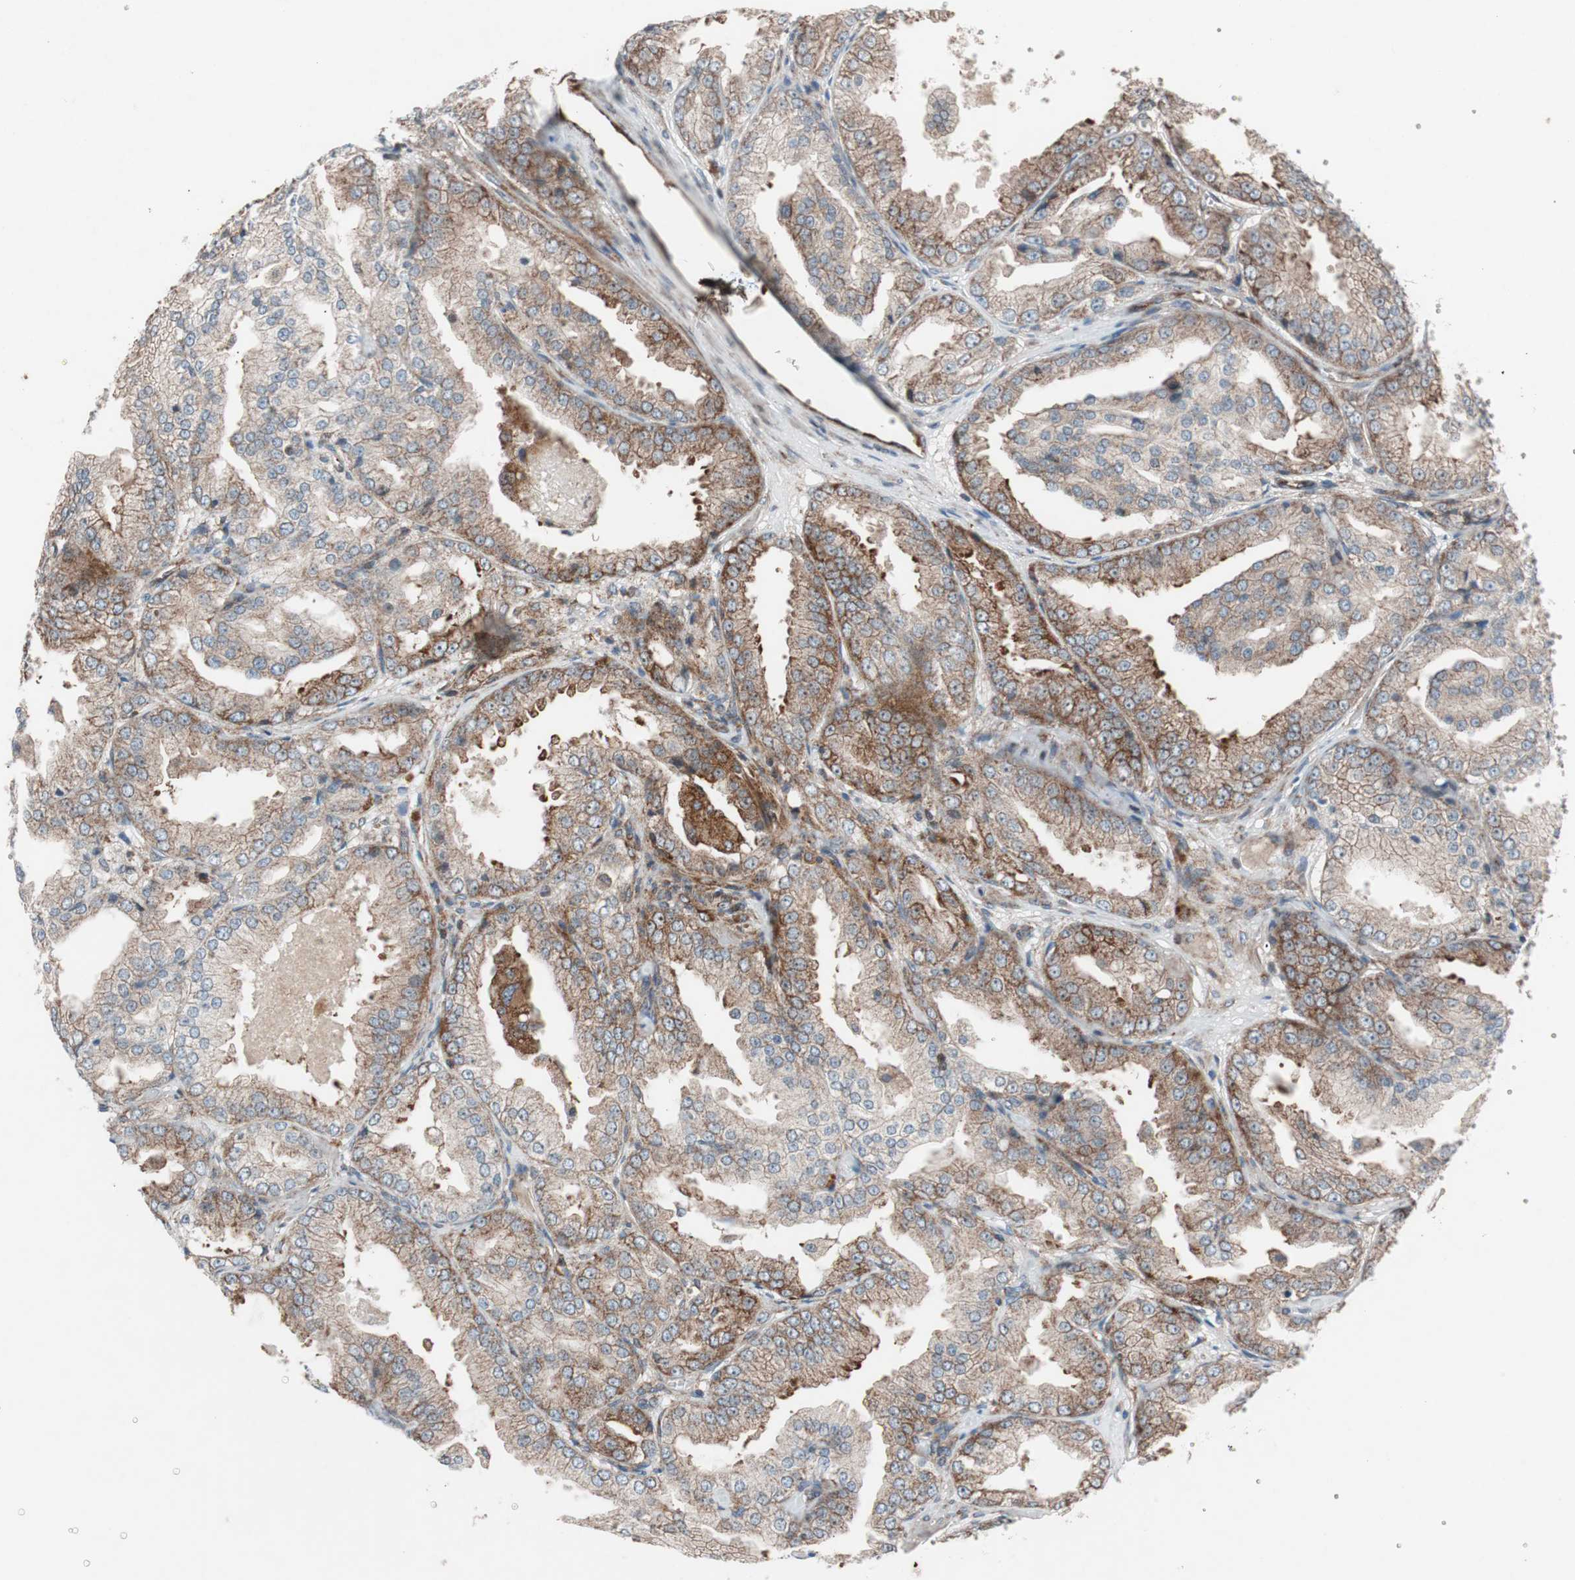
{"staining": {"intensity": "moderate", "quantity": ">75%", "location": "cytoplasmic/membranous"}, "tissue": "prostate cancer", "cell_type": "Tumor cells", "image_type": "cancer", "snomed": [{"axis": "morphology", "description": "Adenocarcinoma, High grade"}, {"axis": "topography", "description": "Prostate"}], "caption": "Adenocarcinoma (high-grade) (prostate) stained with DAB immunohistochemistry exhibits medium levels of moderate cytoplasmic/membranous staining in approximately >75% of tumor cells.", "gene": "CCL14", "patient": {"sex": "male", "age": 61}}